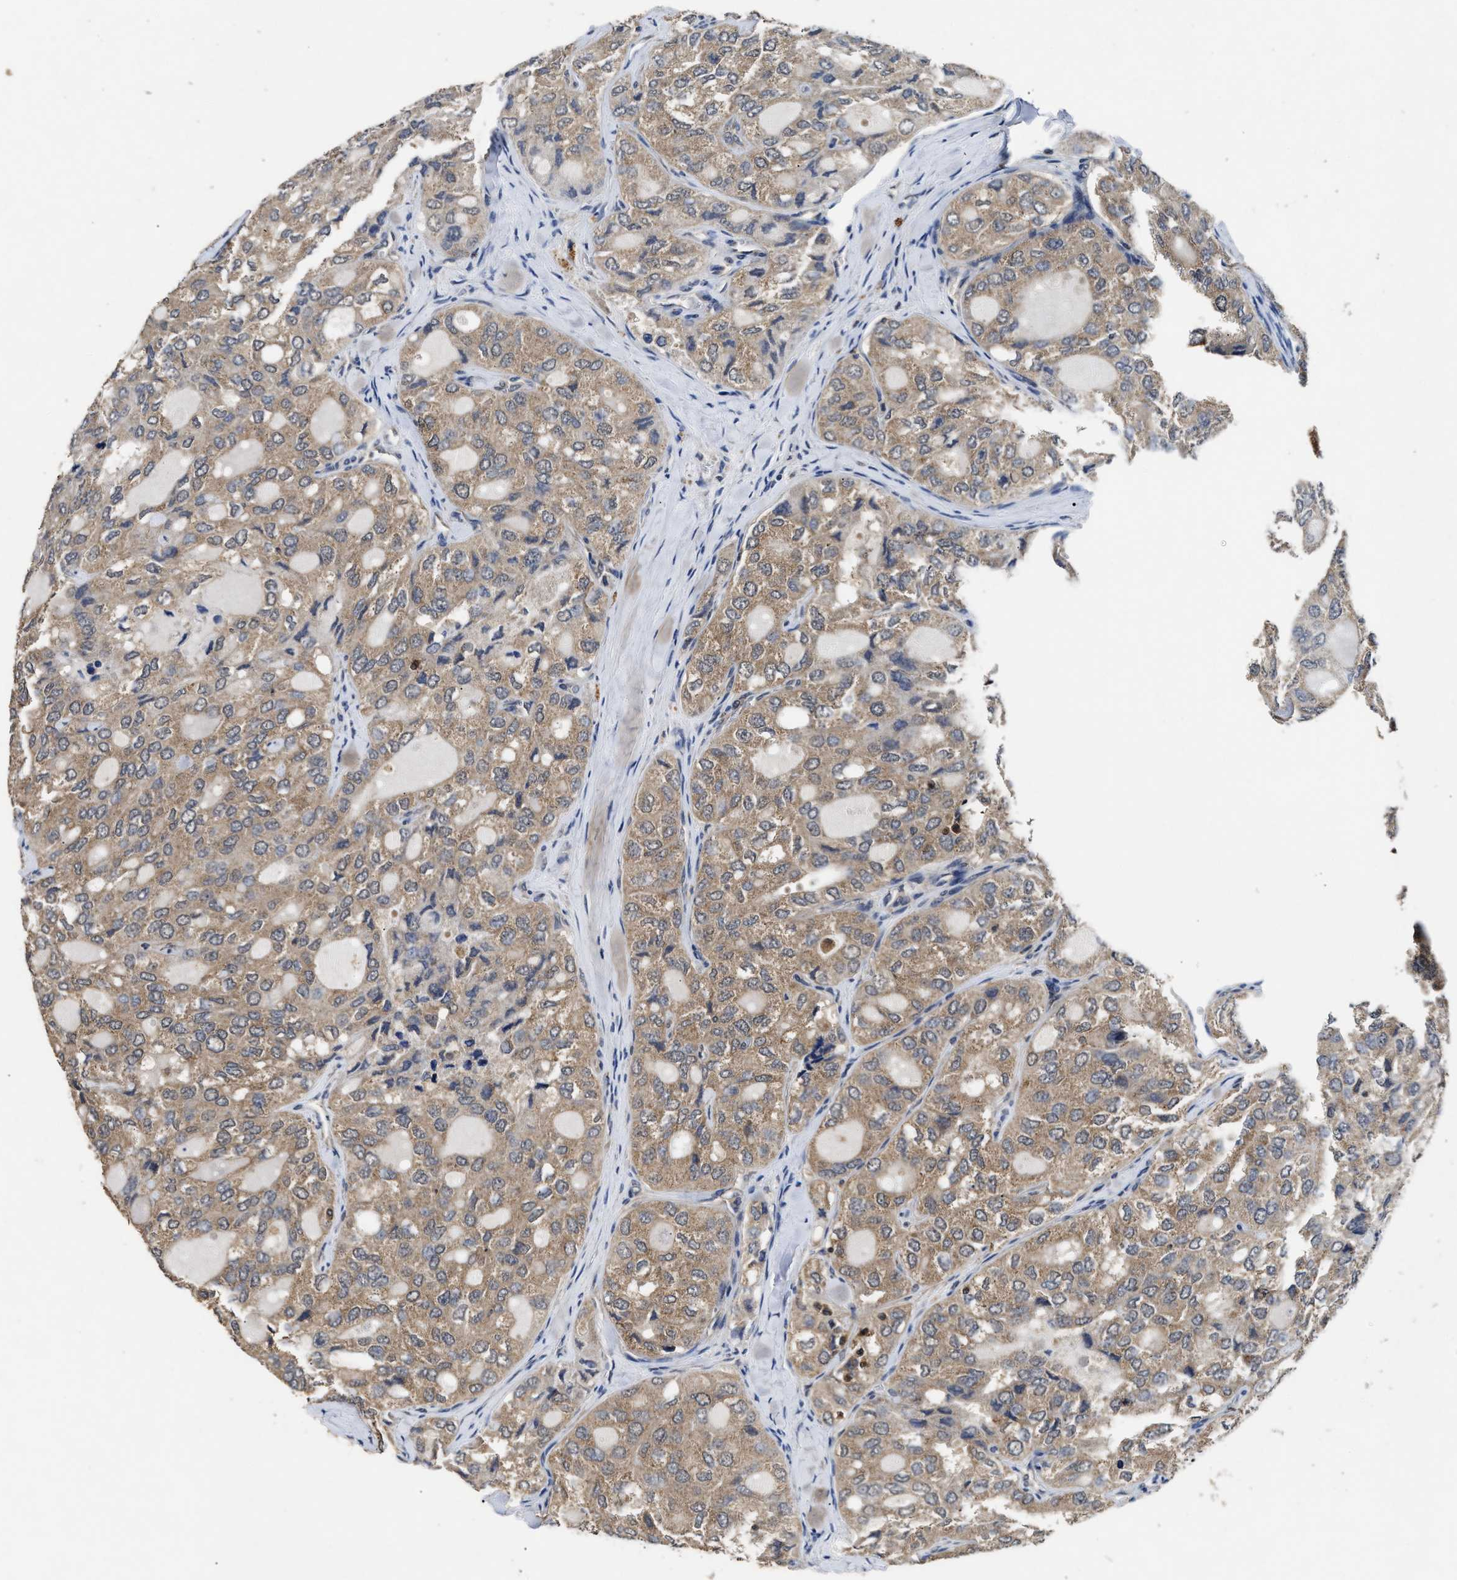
{"staining": {"intensity": "moderate", "quantity": ">75%", "location": "cytoplasmic/membranous"}, "tissue": "thyroid cancer", "cell_type": "Tumor cells", "image_type": "cancer", "snomed": [{"axis": "morphology", "description": "Follicular adenoma carcinoma, NOS"}, {"axis": "topography", "description": "Thyroid gland"}], "caption": "A brown stain shows moderate cytoplasmic/membranous expression of a protein in thyroid follicular adenoma carcinoma tumor cells.", "gene": "ACAT2", "patient": {"sex": "male", "age": 75}}